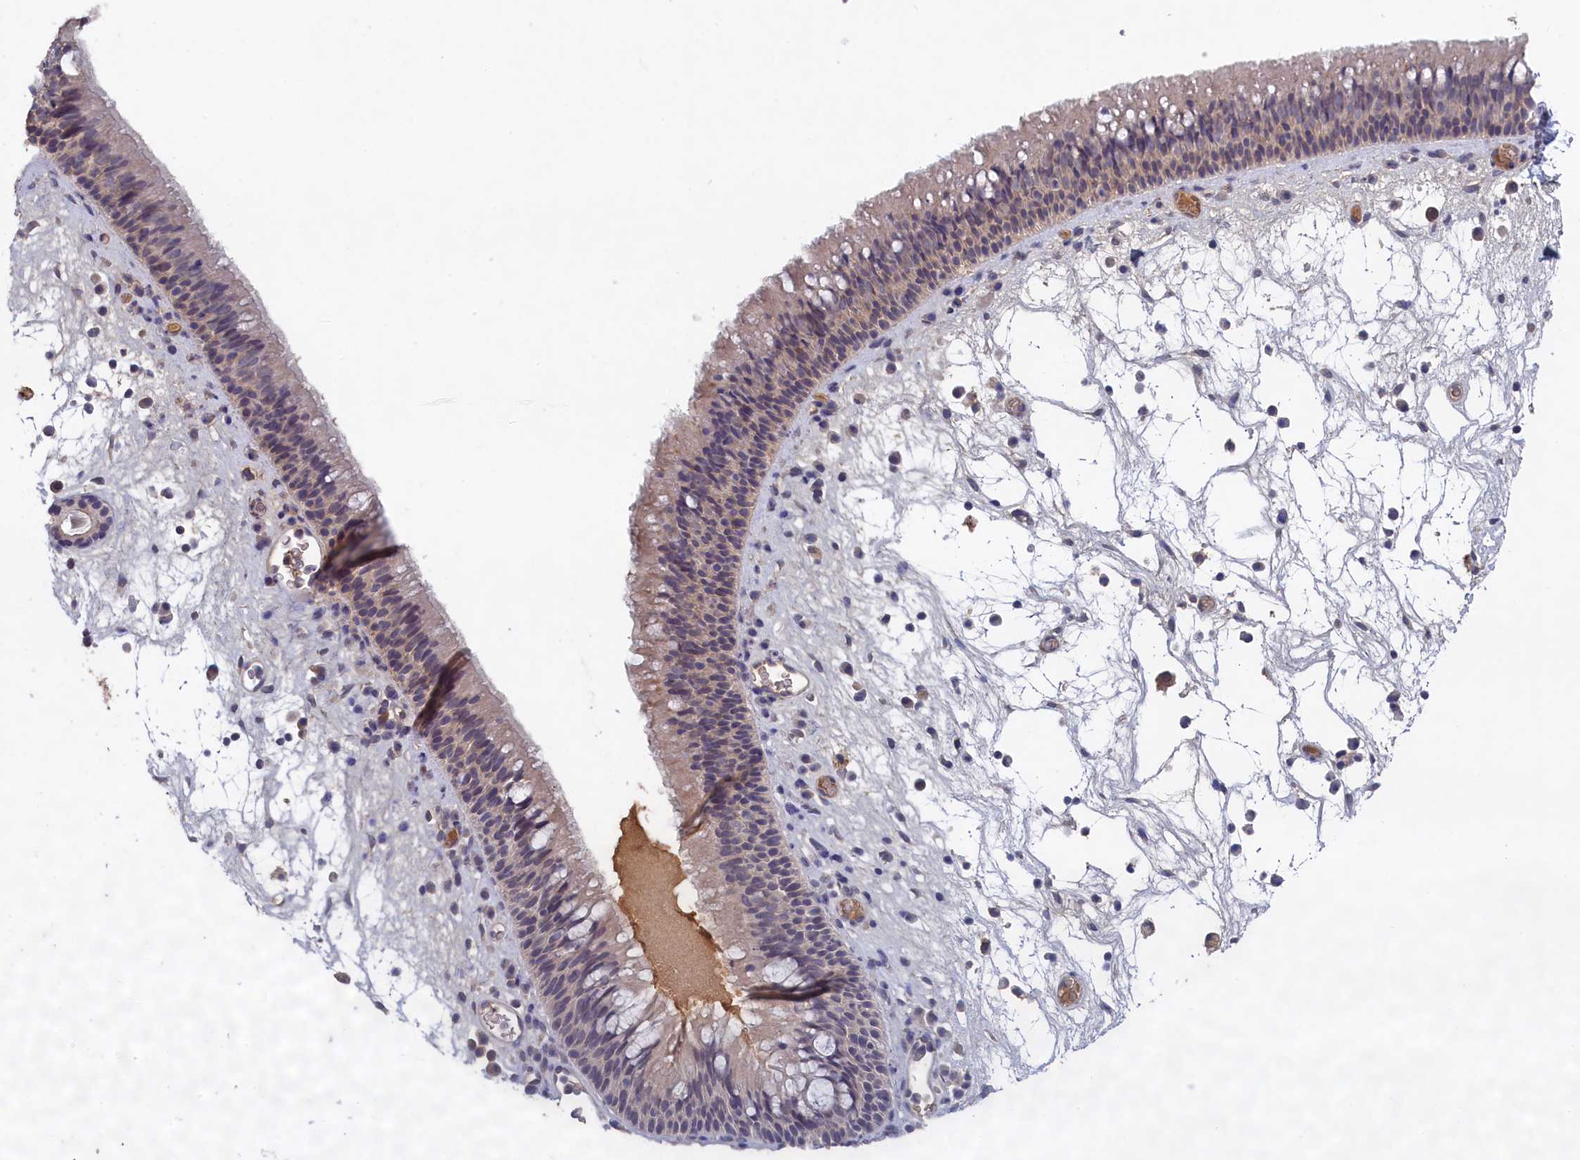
{"staining": {"intensity": "weak", "quantity": "<25%", "location": "cytoplasmic/membranous"}, "tissue": "nasopharynx", "cell_type": "Respiratory epithelial cells", "image_type": "normal", "snomed": [{"axis": "morphology", "description": "Normal tissue, NOS"}, {"axis": "morphology", "description": "Inflammation, NOS"}, {"axis": "morphology", "description": "Malignant melanoma, Metastatic site"}, {"axis": "topography", "description": "Nasopharynx"}], "caption": "A high-resolution histopathology image shows IHC staining of unremarkable nasopharynx, which demonstrates no significant staining in respiratory epithelial cells.", "gene": "CELF5", "patient": {"sex": "male", "age": 70}}